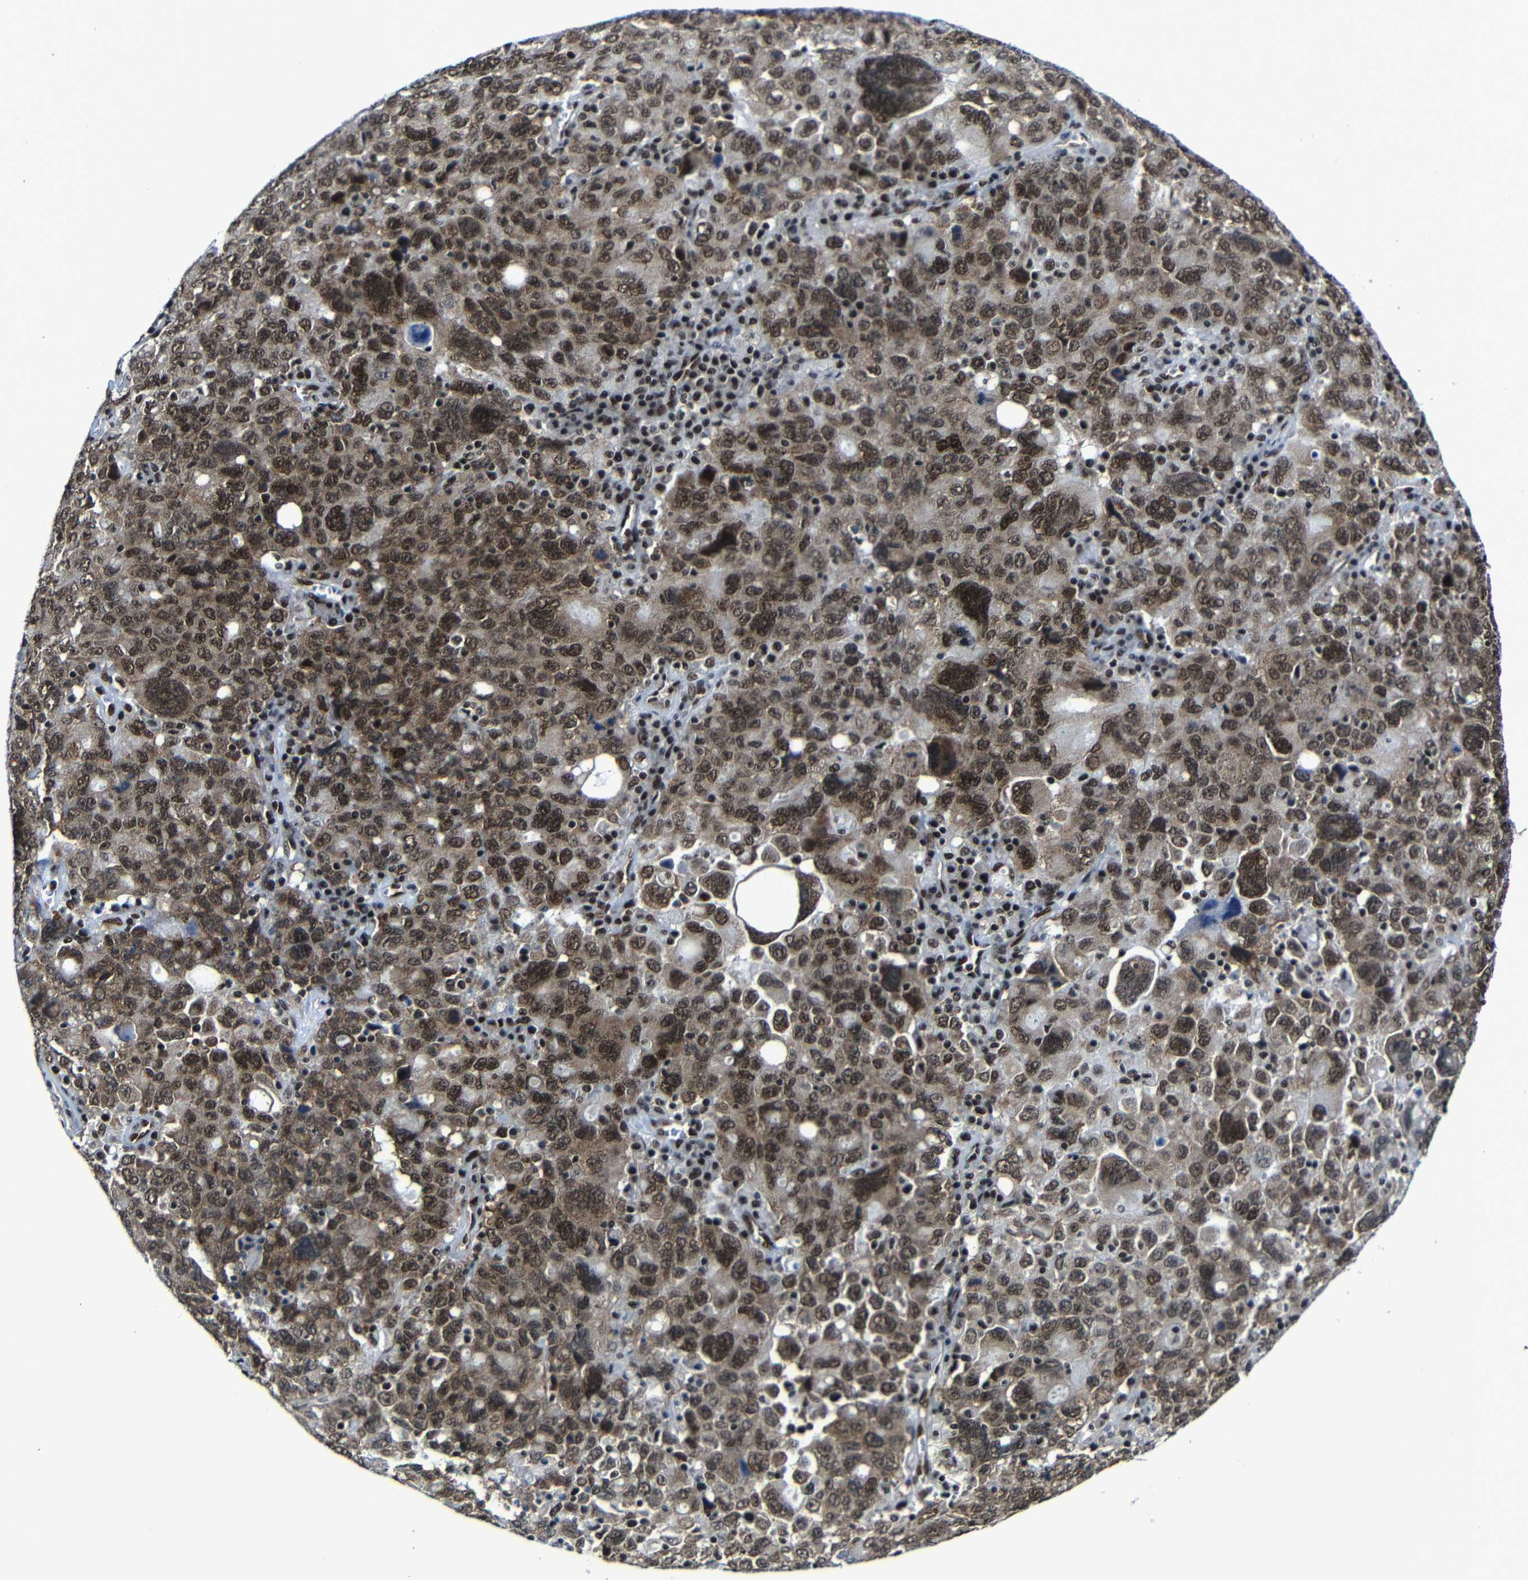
{"staining": {"intensity": "moderate", "quantity": ">75%", "location": "nuclear"}, "tissue": "ovarian cancer", "cell_type": "Tumor cells", "image_type": "cancer", "snomed": [{"axis": "morphology", "description": "Carcinoma, endometroid"}, {"axis": "topography", "description": "Ovary"}], "caption": "A brown stain highlights moderate nuclear positivity of a protein in ovarian cancer tumor cells.", "gene": "PTBP1", "patient": {"sex": "female", "age": 62}}